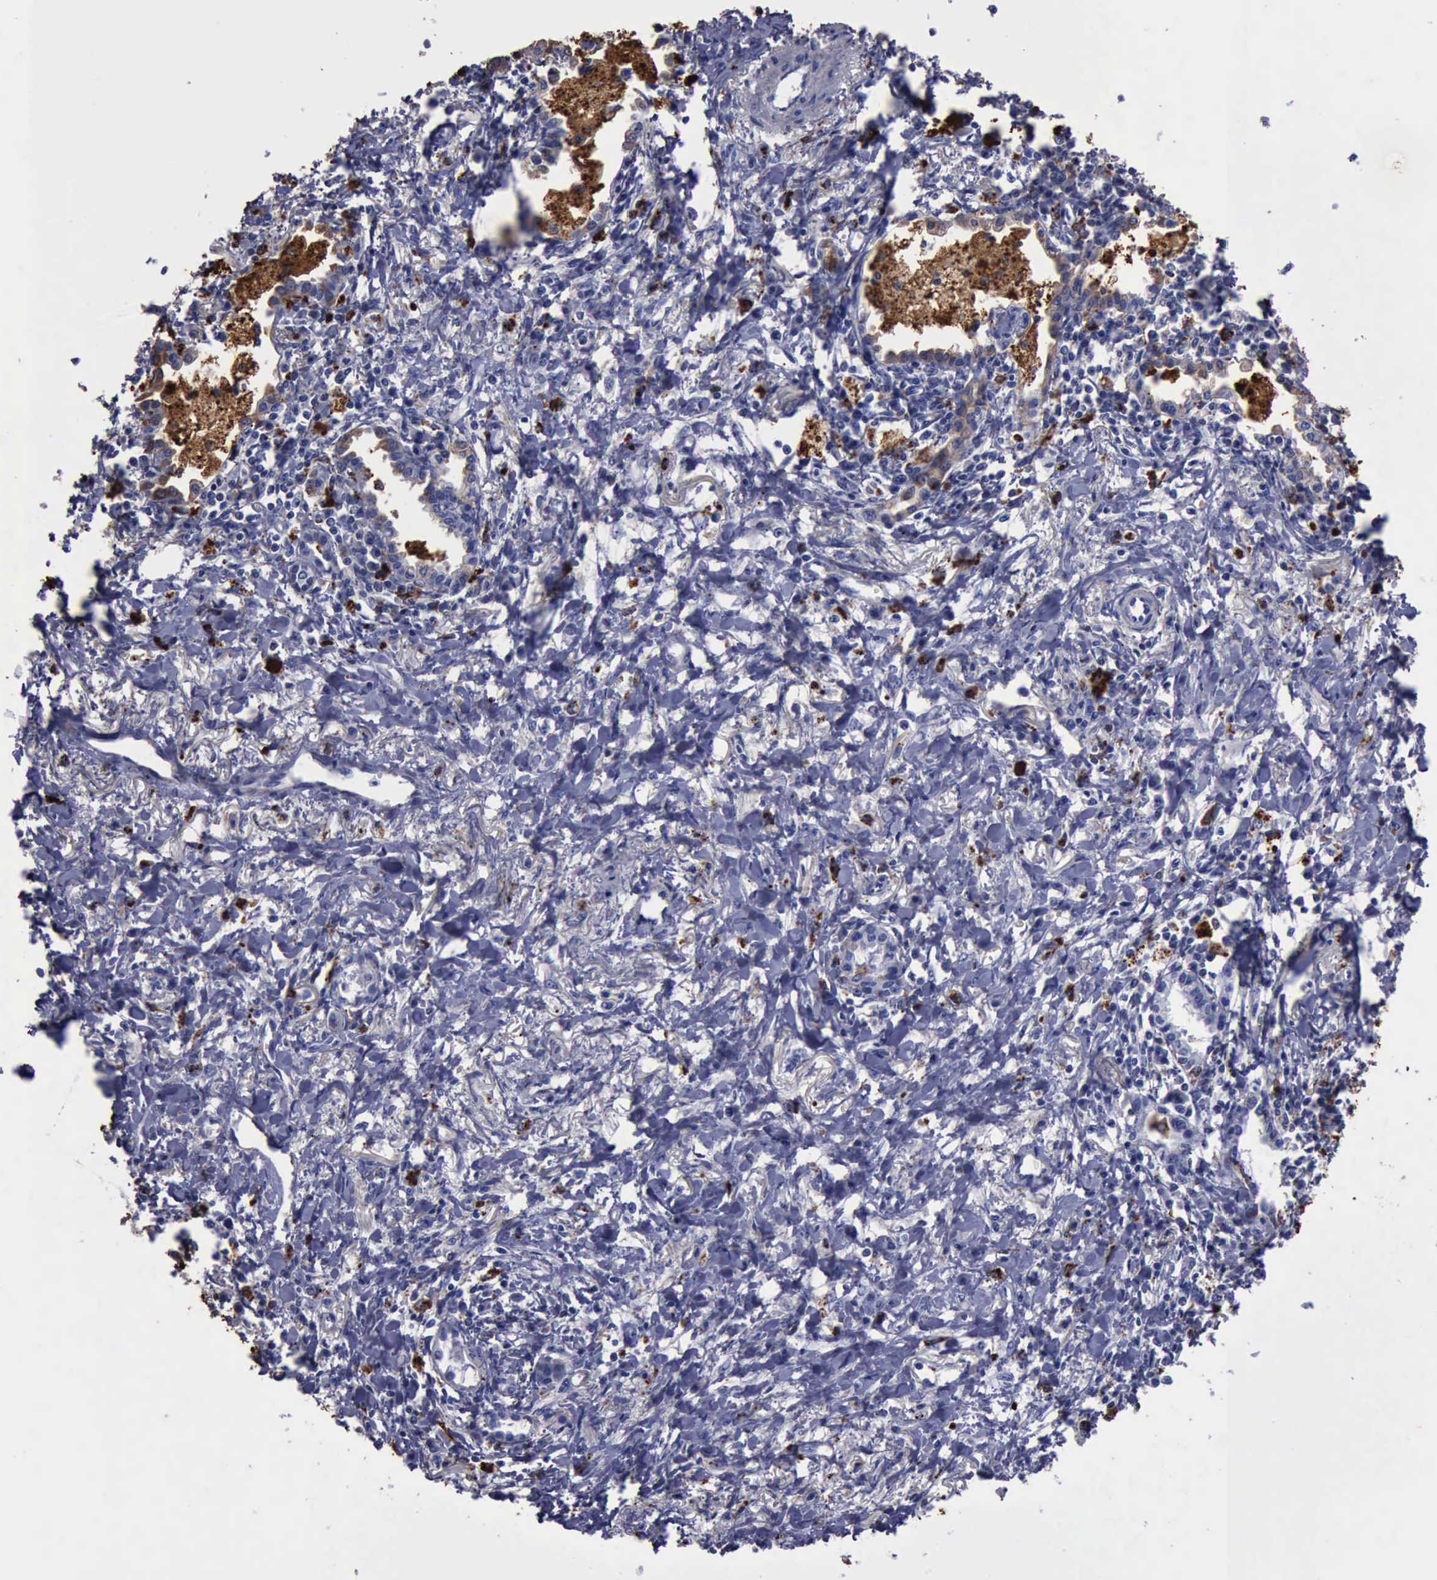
{"staining": {"intensity": "moderate", "quantity": "25%-75%", "location": "cytoplasmic/membranous"}, "tissue": "lung cancer", "cell_type": "Tumor cells", "image_type": "cancer", "snomed": [{"axis": "morphology", "description": "Adenocarcinoma, NOS"}, {"axis": "topography", "description": "Lung"}], "caption": "The immunohistochemical stain labels moderate cytoplasmic/membranous staining in tumor cells of adenocarcinoma (lung) tissue.", "gene": "CTSD", "patient": {"sex": "male", "age": 60}}